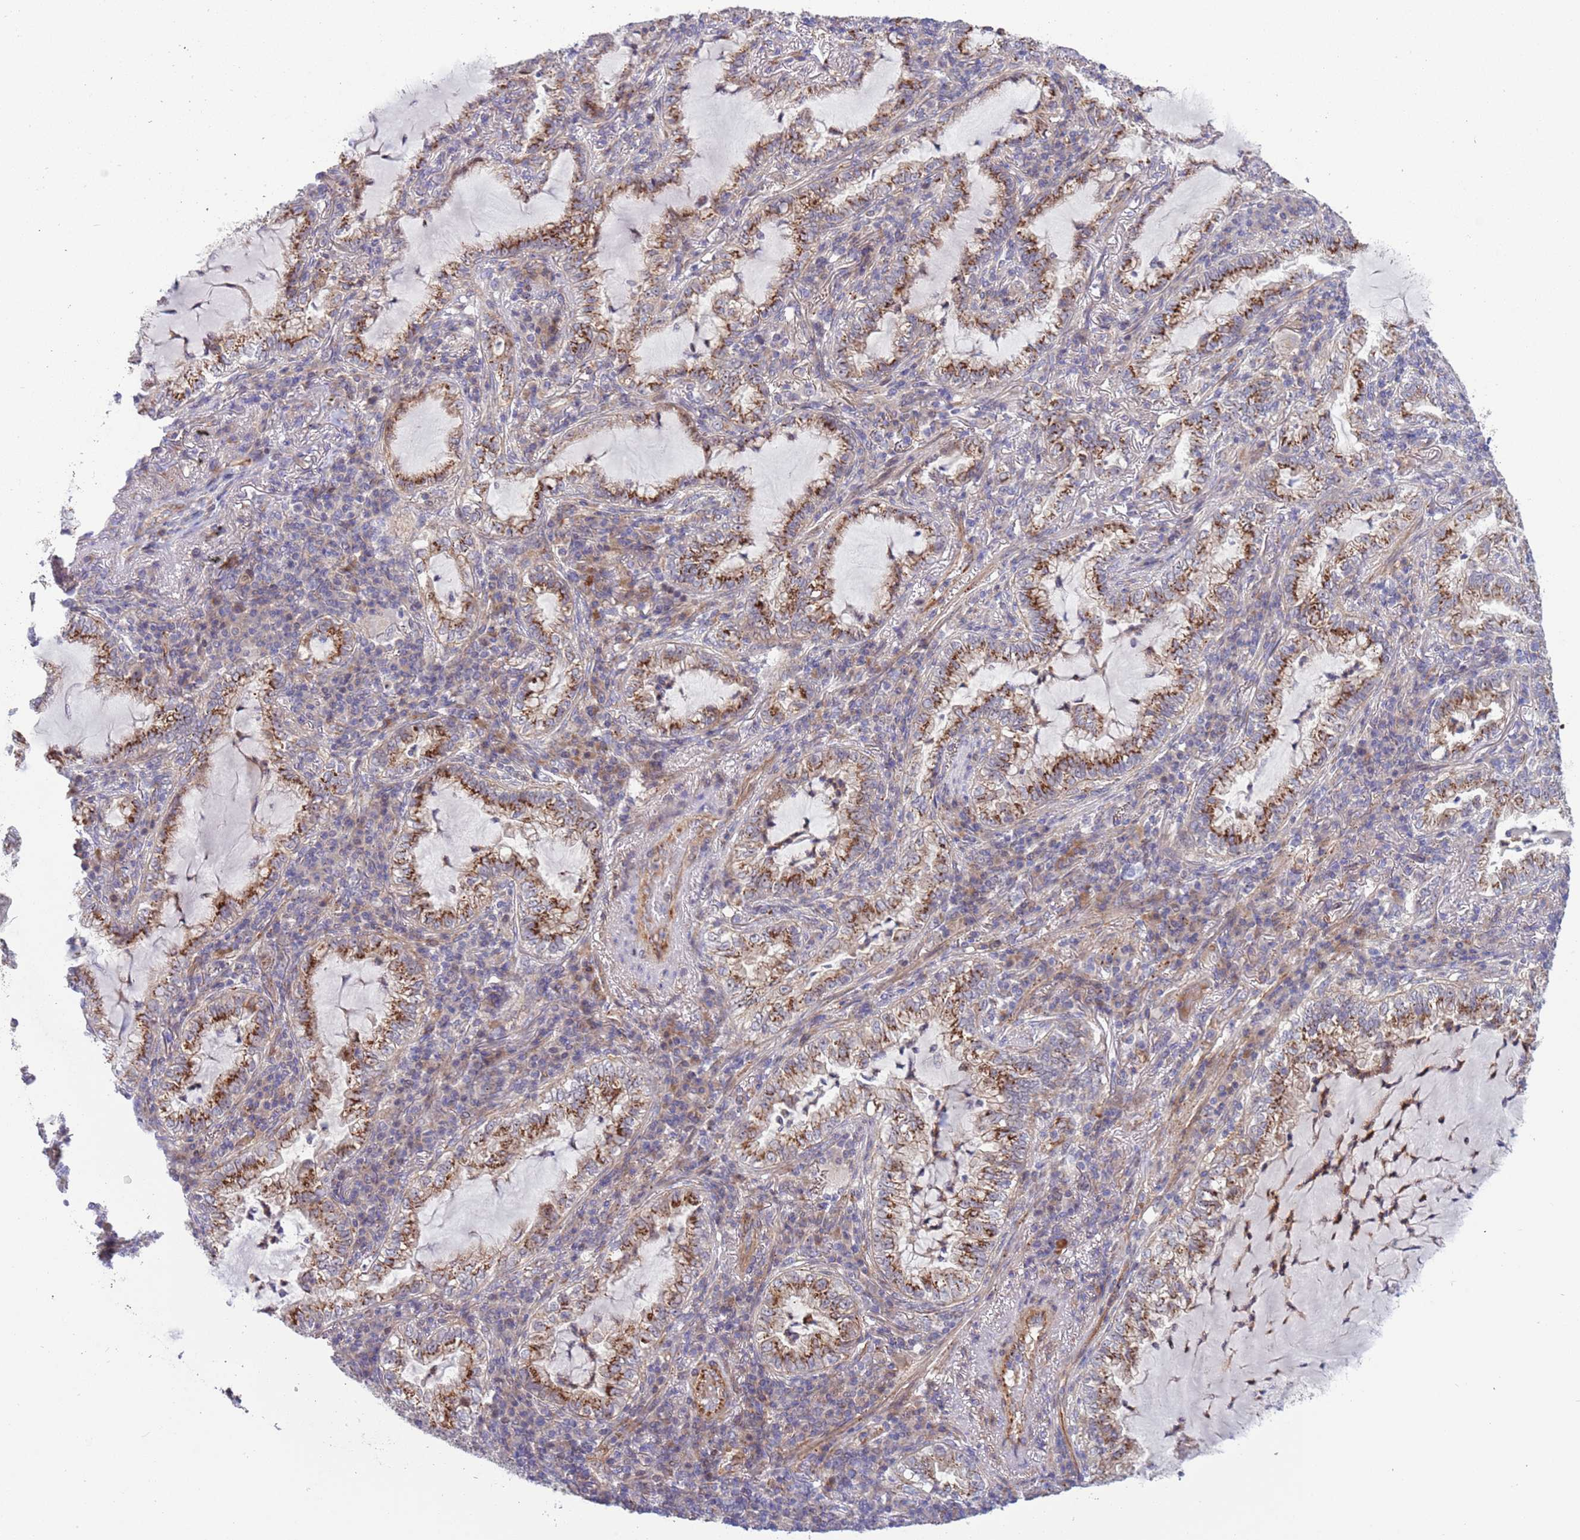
{"staining": {"intensity": "strong", "quantity": ">75%", "location": "cytoplasmic/membranous"}, "tissue": "lung cancer", "cell_type": "Tumor cells", "image_type": "cancer", "snomed": [{"axis": "morphology", "description": "Adenocarcinoma, NOS"}, {"axis": "topography", "description": "Lung"}], "caption": "Adenocarcinoma (lung) stained with a brown dye displays strong cytoplasmic/membranous positive positivity in about >75% of tumor cells.", "gene": "ITGB6", "patient": {"sex": "female", "age": 73}}